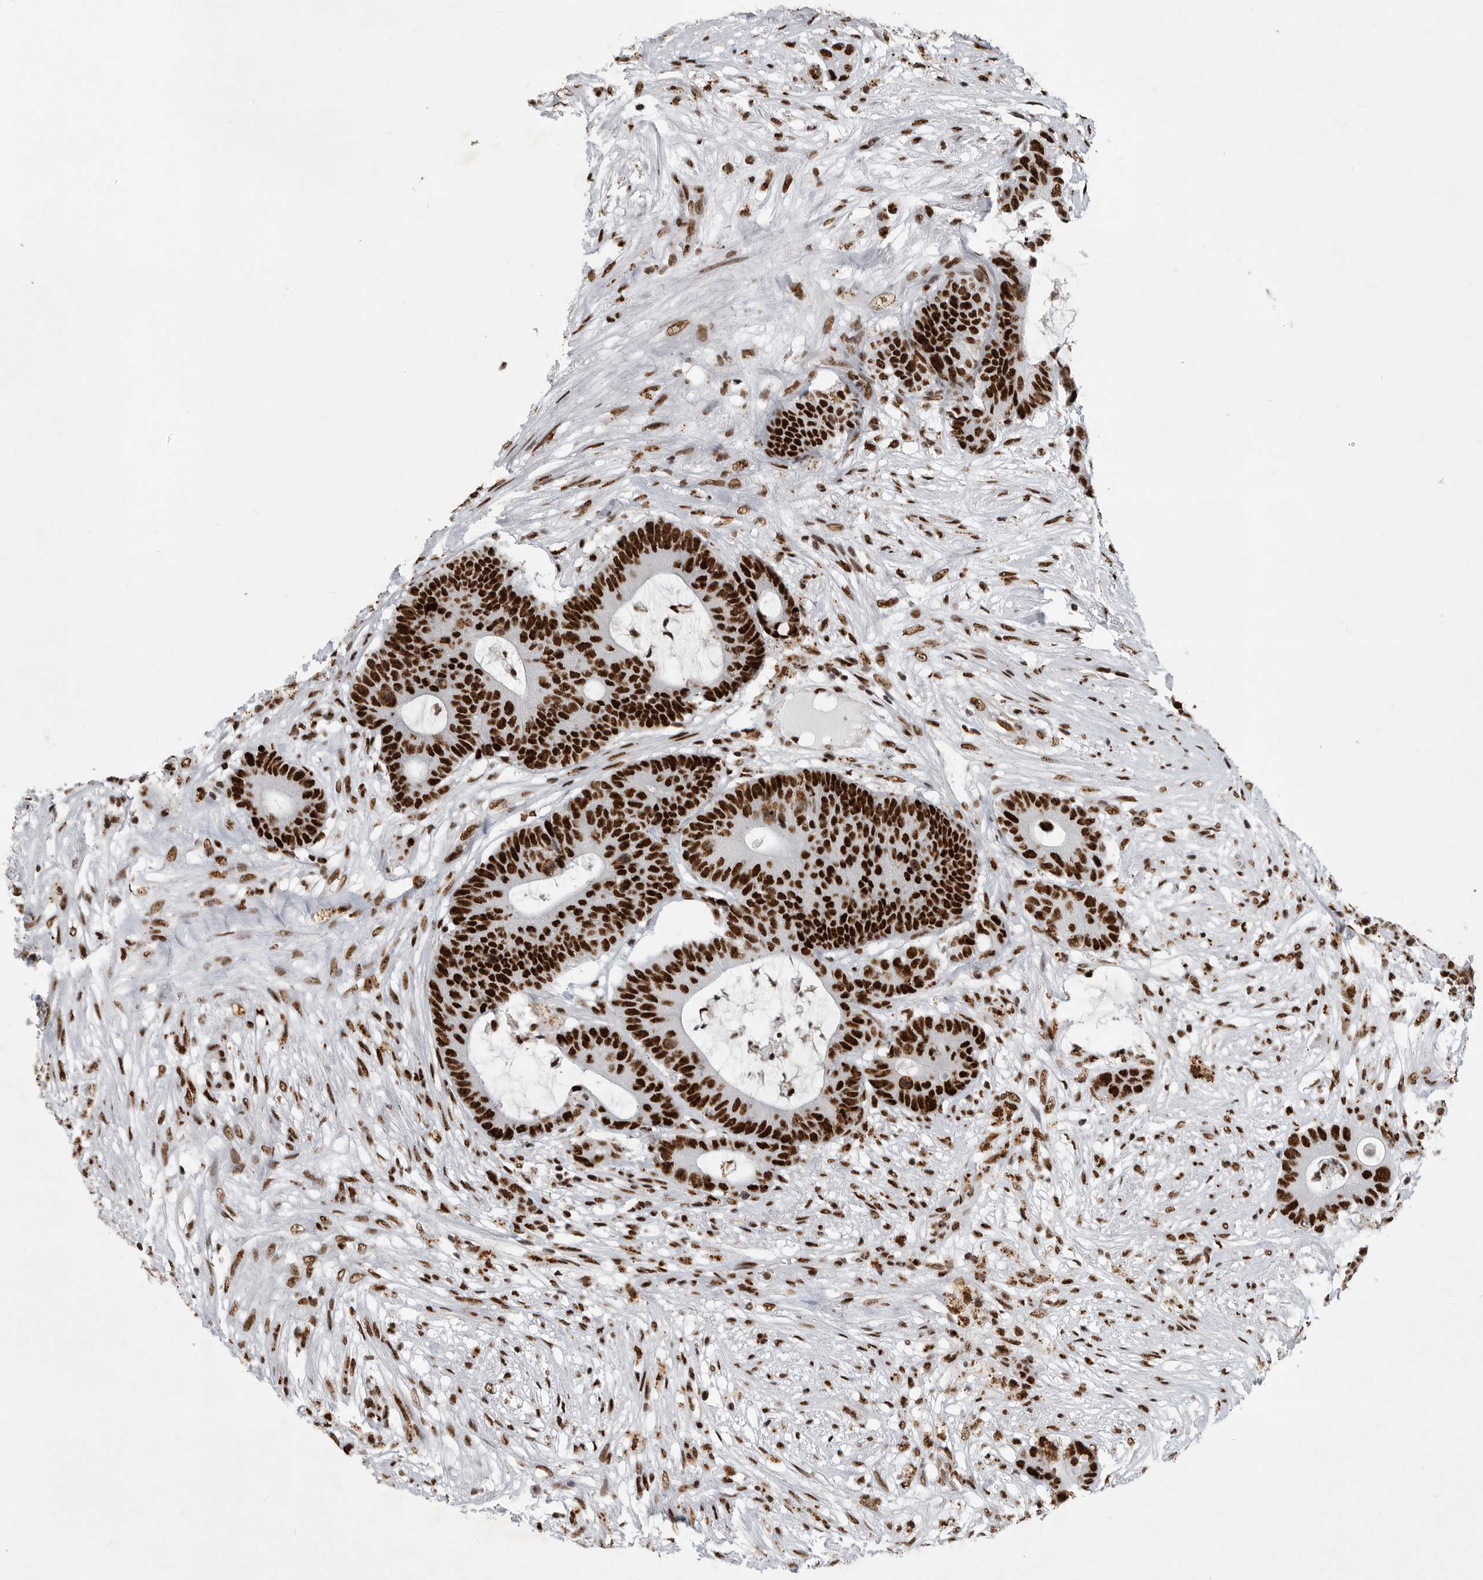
{"staining": {"intensity": "strong", "quantity": ">75%", "location": "nuclear"}, "tissue": "colorectal cancer", "cell_type": "Tumor cells", "image_type": "cancer", "snomed": [{"axis": "morphology", "description": "Adenocarcinoma, NOS"}, {"axis": "topography", "description": "Colon"}], "caption": "High-magnification brightfield microscopy of colorectal cancer (adenocarcinoma) stained with DAB (brown) and counterstained with hematoxylin (blue). tumor cells exhibit strong nuclear expression is present in approximately>75% of cells. The staining is performed using DAB (3,3'-diaminobenzidine) brown chromogen to label protein expression. The nuclei are counter-stained blue using hematoxylin.", "gene": "BCLAF1", "patient": {"sex": "female", "age": 84}}